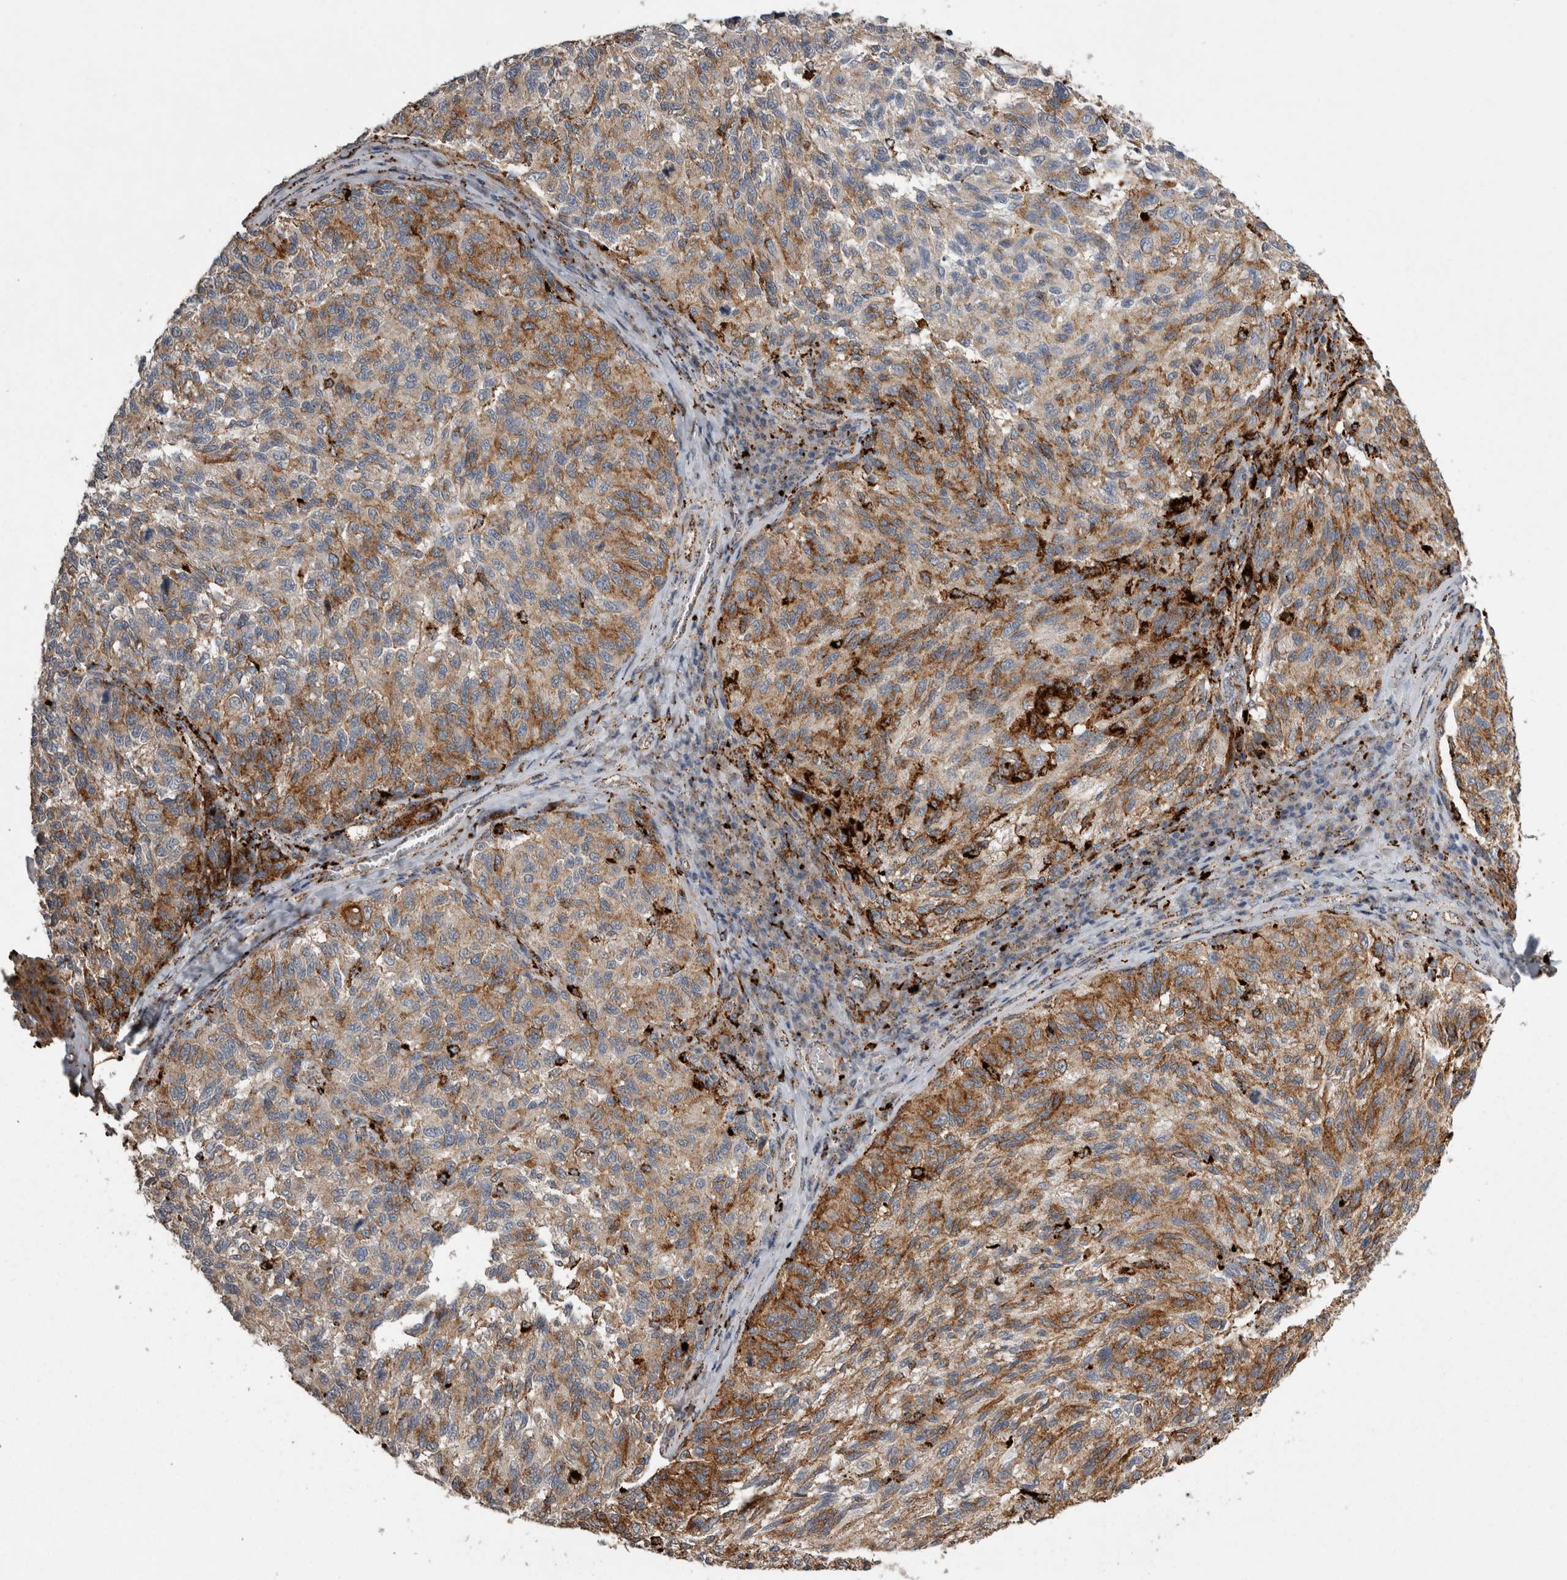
{"staining": {"intensity": "strong", "quantity": ">75%", "location": "cytoplasmic/membranous"}, "tissue": "melanoma", "cell_type": "Tumor cells", "image_type": "cancer", "snomed": [{"axis": "morphology", "description": "Malignant melanoma, NOS"}, {"axis": "topography", "description": "Skin"}], "caption": "Malignant melanoma stained with DAB (3,3'-diaminobenzidine) immunohistochemistry (IHC) exhibits high levels of strong cytoplasmic/membranous expression in approximately >75% of tumor cells.", "gene": "CTSZ", "patient": {"sex": "female", "age": 73}}